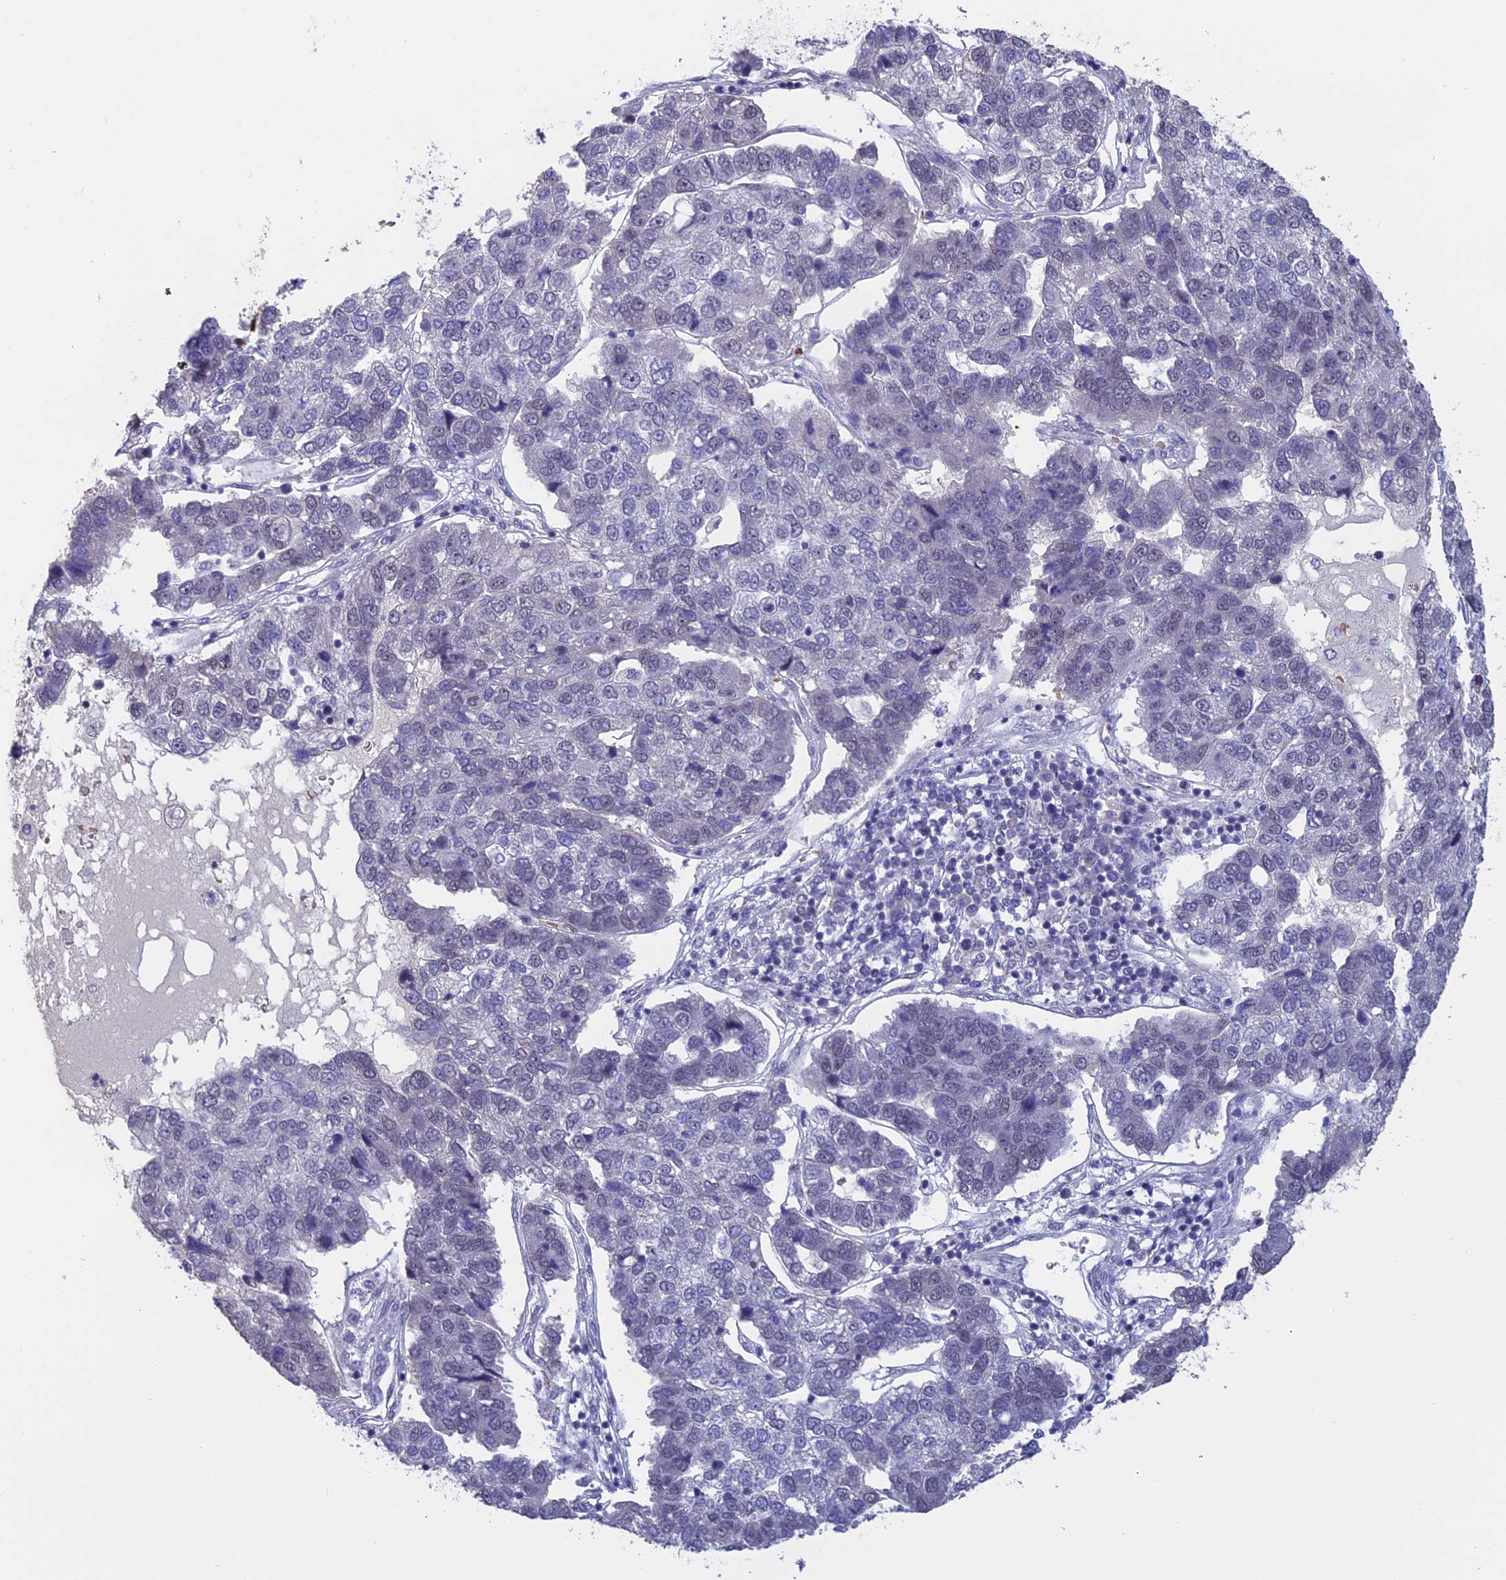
{"staining": {"intensity": "negative", "quantity": "none", "location": "none"}, "tissue": "pancreatic cancer", "cell_type": "Tumor cells", "image_type": "cancer", "snomed": [{"axis": "morphology", "description": "Adenocarcinoma, NOS"}, {"axis": "topography", "description": "Pancreas"}], "caption": "This is an immunohistochemistry image of human pancreatic cancer. There is no staining in tumor cells.", "gene": "KNOP1", "patient": {"sex": "female", "age": 61}}